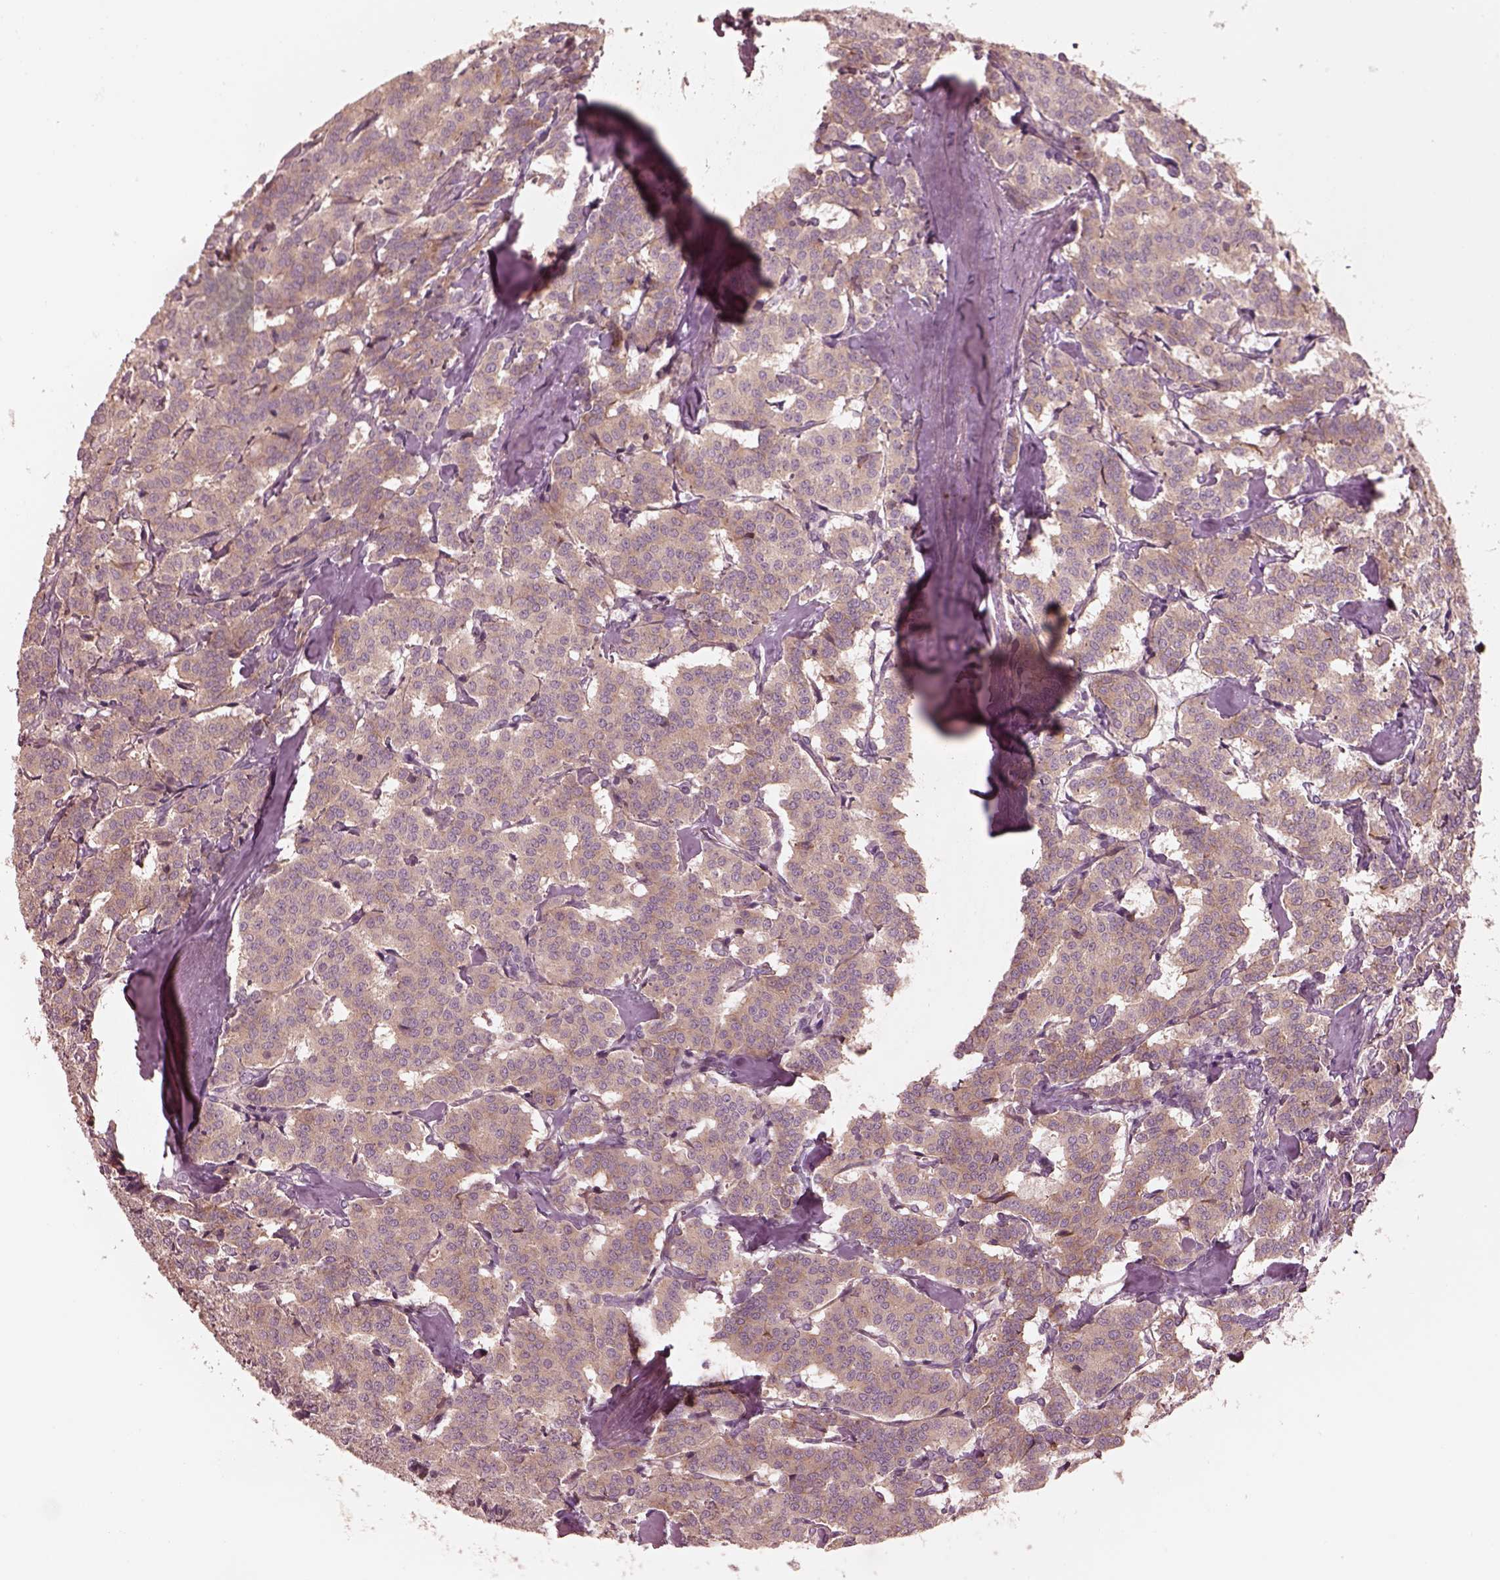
{"staining": {"intensity": "weak", "quantity": "25%-75%", "location": "cytoplasmic/membranous"}, "tissue": "carcinoid", "cell_type": "Tumor cells", "image_type": "cancer", "snomed": [{"axis": "morphology", "description": "Carcinoid, malignant, NOS"}, {"axis": "topography", "description": "Lung"}], "caption": "The histopathology image displays staining of malignant carcinoid, revealing weak cytoplasmic/membranous protein expression (brown color) within tumor cells.", "gene": "RAB3C", "patient": {"sex": "female", "age": 46}}